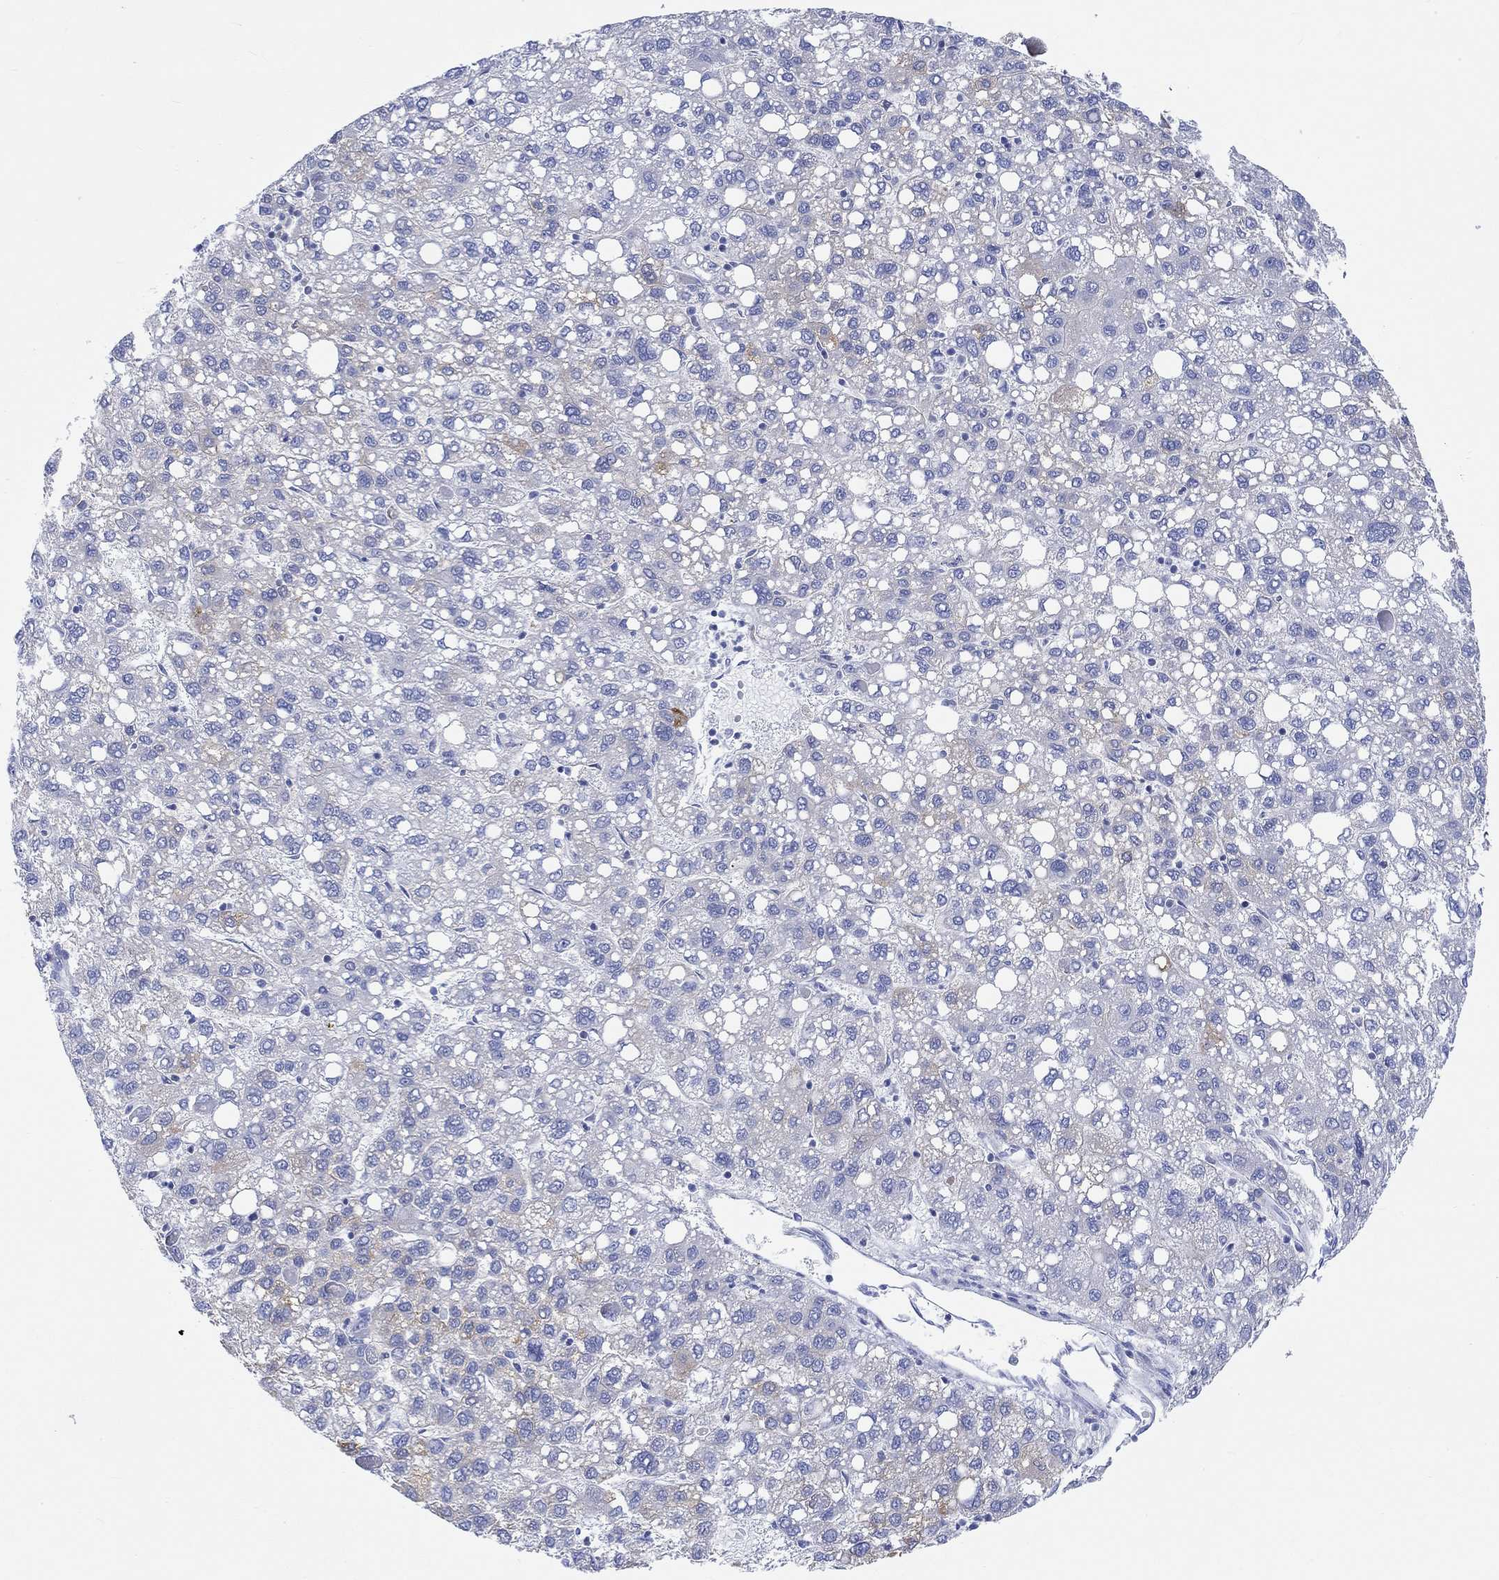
{"staining": {"intensity": "moderate", "quantity": "<25%", "location": "cytoplasmic/membranous"}, "tissue": "liver cancer", "cell_type": "Tumor cells", "image_type": "cancer", "snomed": [{"axis": "morphology", "description": "Carcinoma, Hepatocellular, NOS"}, {"axis": "topography", "description": "Liver"}], "caption": "Tumor cells display moderate cytoplasmic/membranous positivity in approximately <25% of cells in liver cancer (hepatocellular carcinoma).", "gene": "REEP6", "patient": {"sex": "female", "age": 82}}